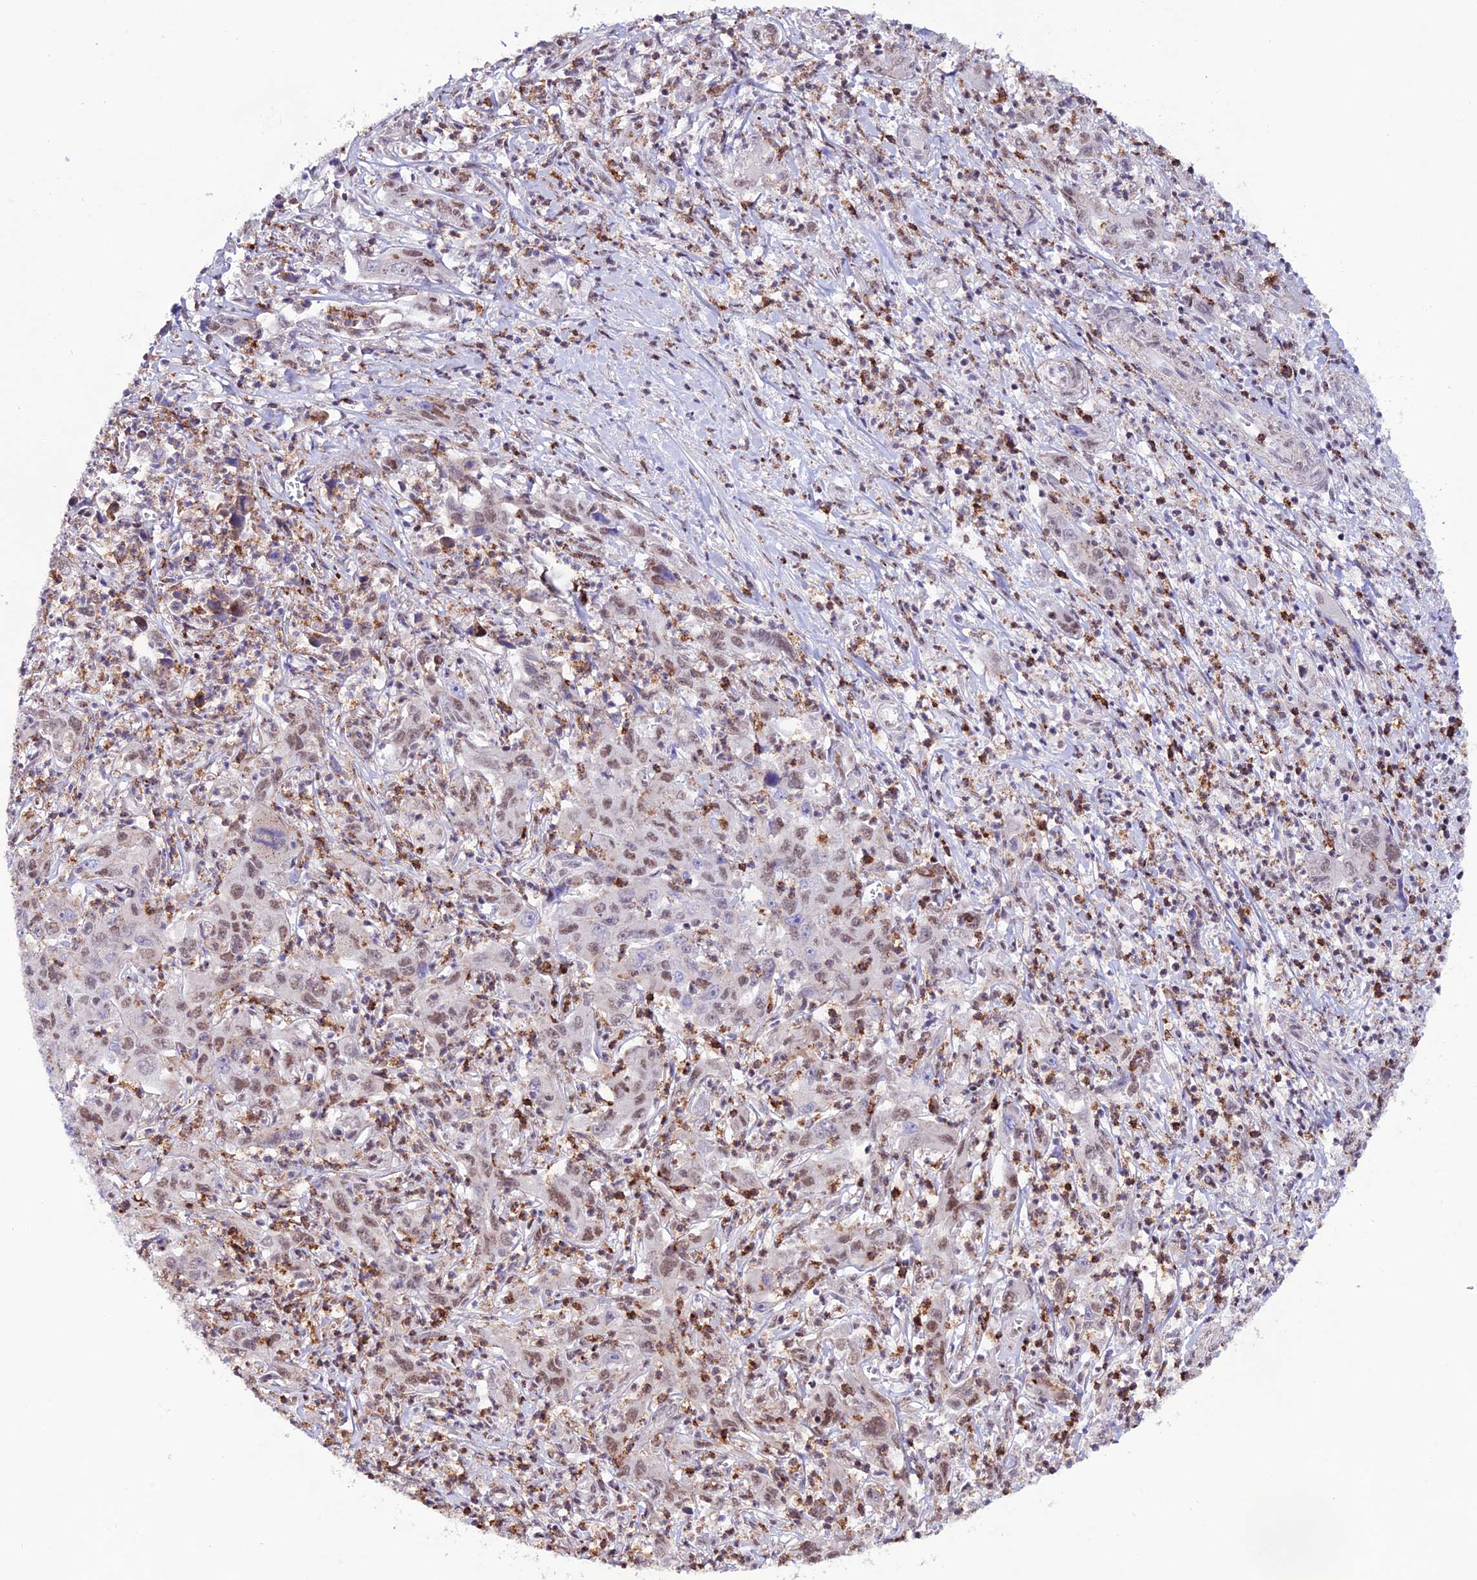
{"staining": {"intensity": "weak", "quantity": ">75%", "location": "nuclear"}, "tissue": "liver cancer", "cell_type": "Tumor cells", "image_type": "cancer", "snomed": [{"axis": "morphology", "description": "Carcinoma, Hepatocellular, NOS"}, {"axis": "topography", "description": "Liver"}], "caption": "Protein staining by IHC reveals weak nuclear expression in approximately >75% of tumor cells in liver cancer. (IHC, brightfield microscopy, high magnification).", "gene": "COL6A6", "patient": {"sex": "male", "age": 63}}